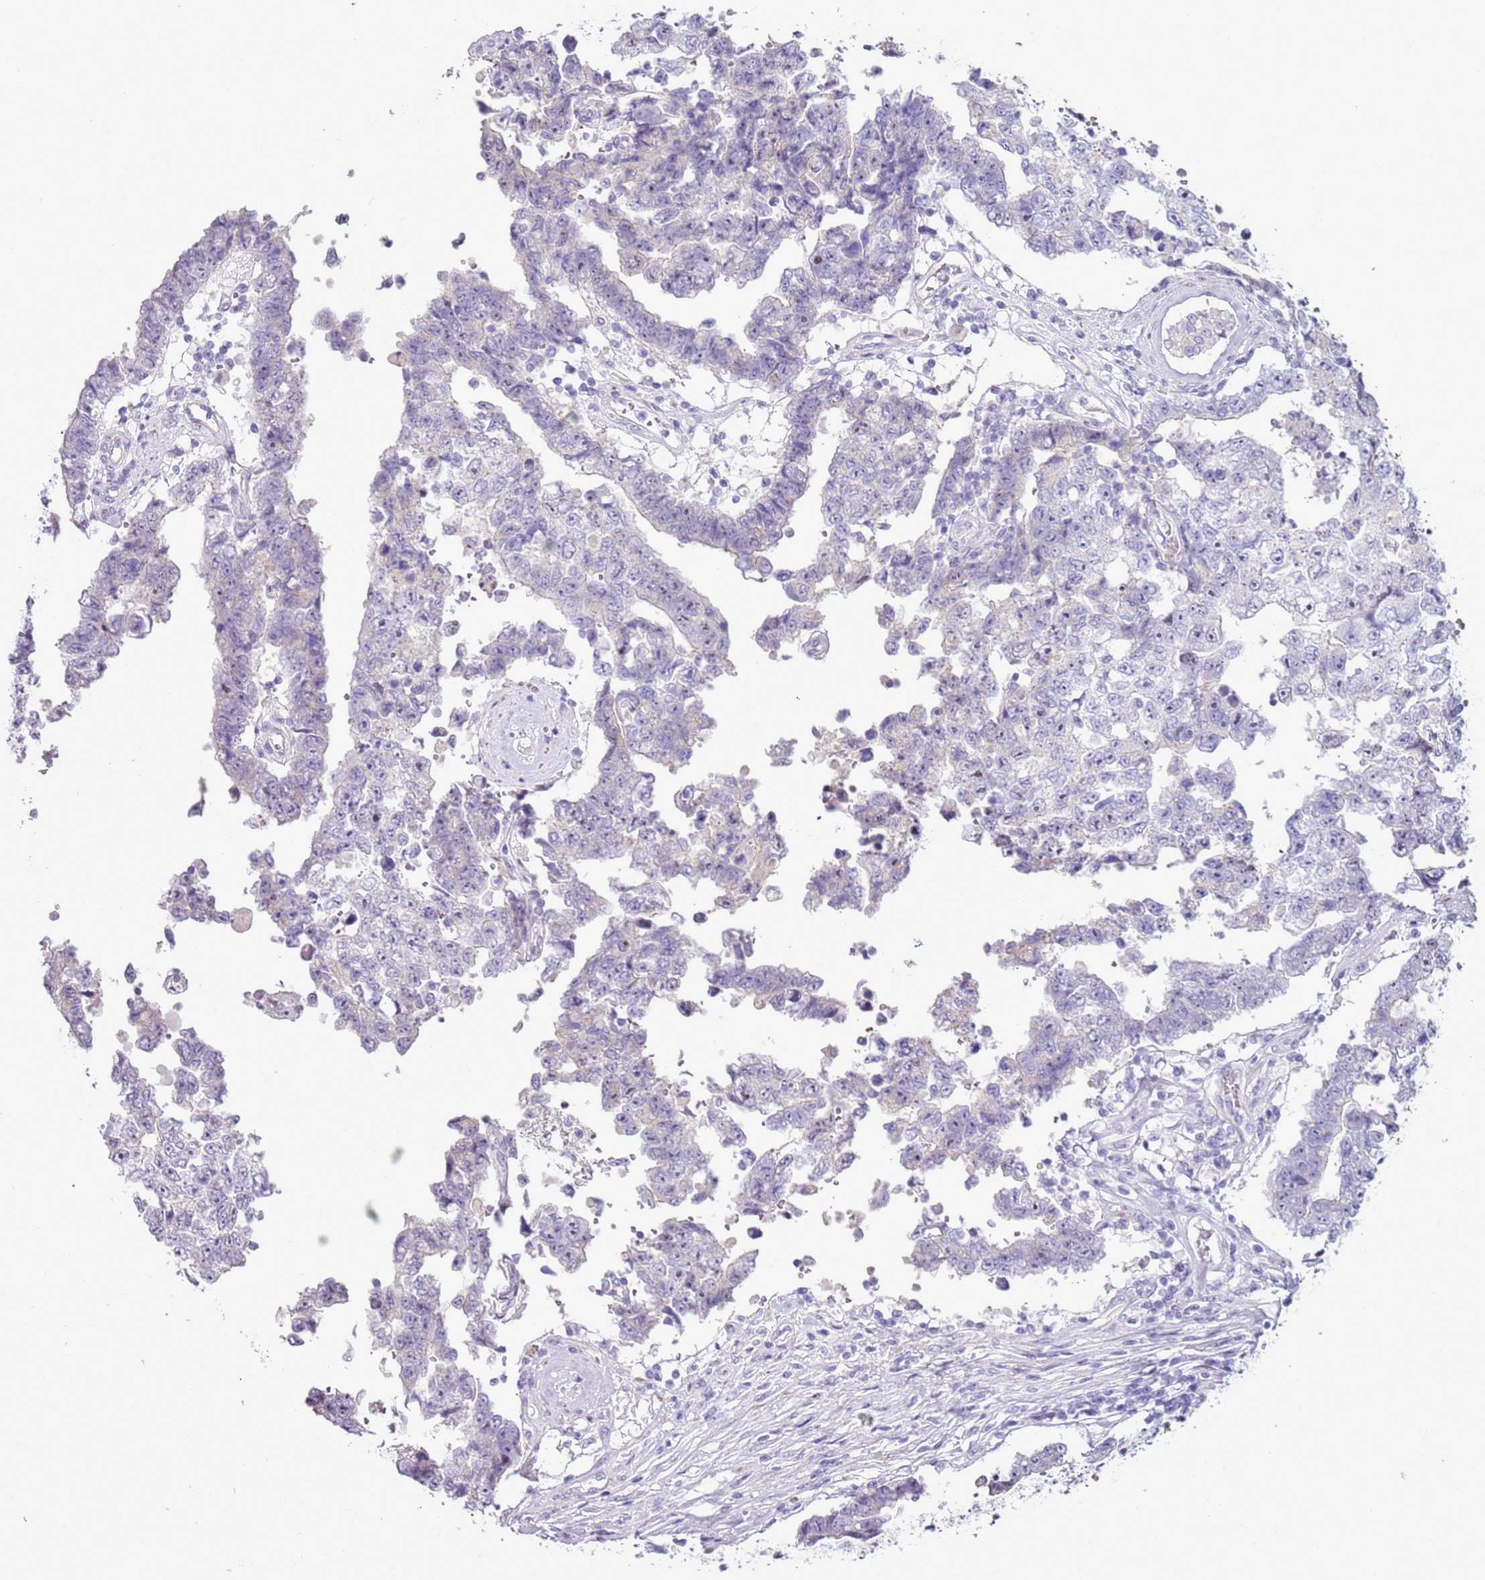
{"staining": {"intensity": "negative", "quantity": "none", "location": "none"}, "tissue": "testis cancer", "cell_type": "Tumor cells", "image_type": "cancer", "snomed": [{"axis": "morphology", "description": "Normal tissue, NOS"}, {"axis": "morphology", "description": "Carcinoma, Embryonal, NOS"}, {"axis": "topography", "description": "Testis"}, {"axis": "topography", "description": "Epididymis"}], "caption": "Human embryonal carcinoma (testis) stained for a protein using IHC shows no expression in tumor cells.", "gene": "NBPF6", "patient": {"sex": "male", "age": 25}}